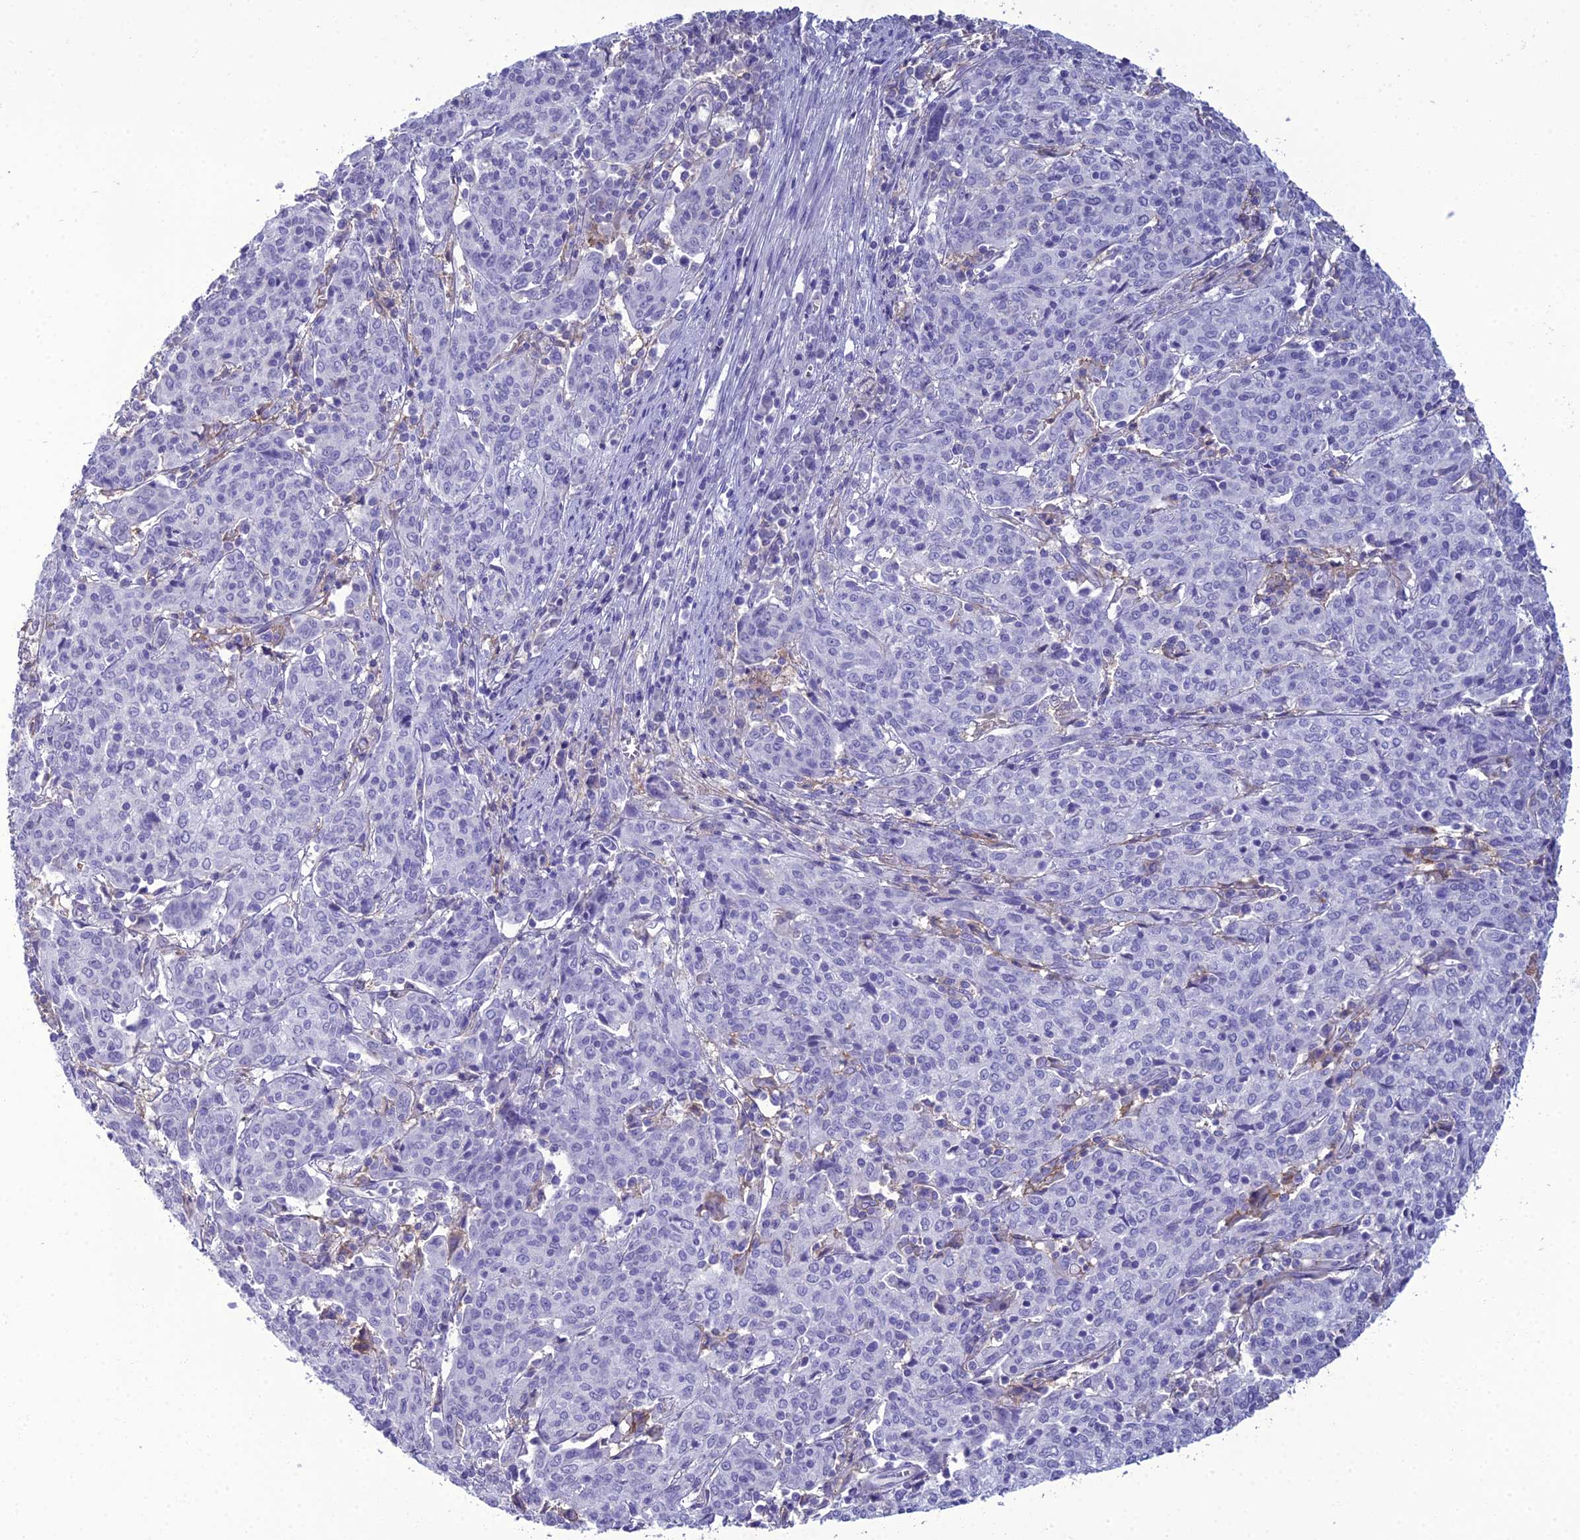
{"staining": {"intensity": "negative", "quantity": "none", "location": "none"}, "tissue": "cervical cancer", "cell_type": "Tumor cells", "image_type": "cancer", "snomed": [{"axis": "morphology", "description": "Squamous cell carcinoma, NOS"}, {"axis": "topography", "description": "Cervix"}], "caption": "Tumor cells show no significant positivity in squamous cell carcinoma (cervical).", "gene": "ACE", "patient": {"sex": "female", "age": 67}}